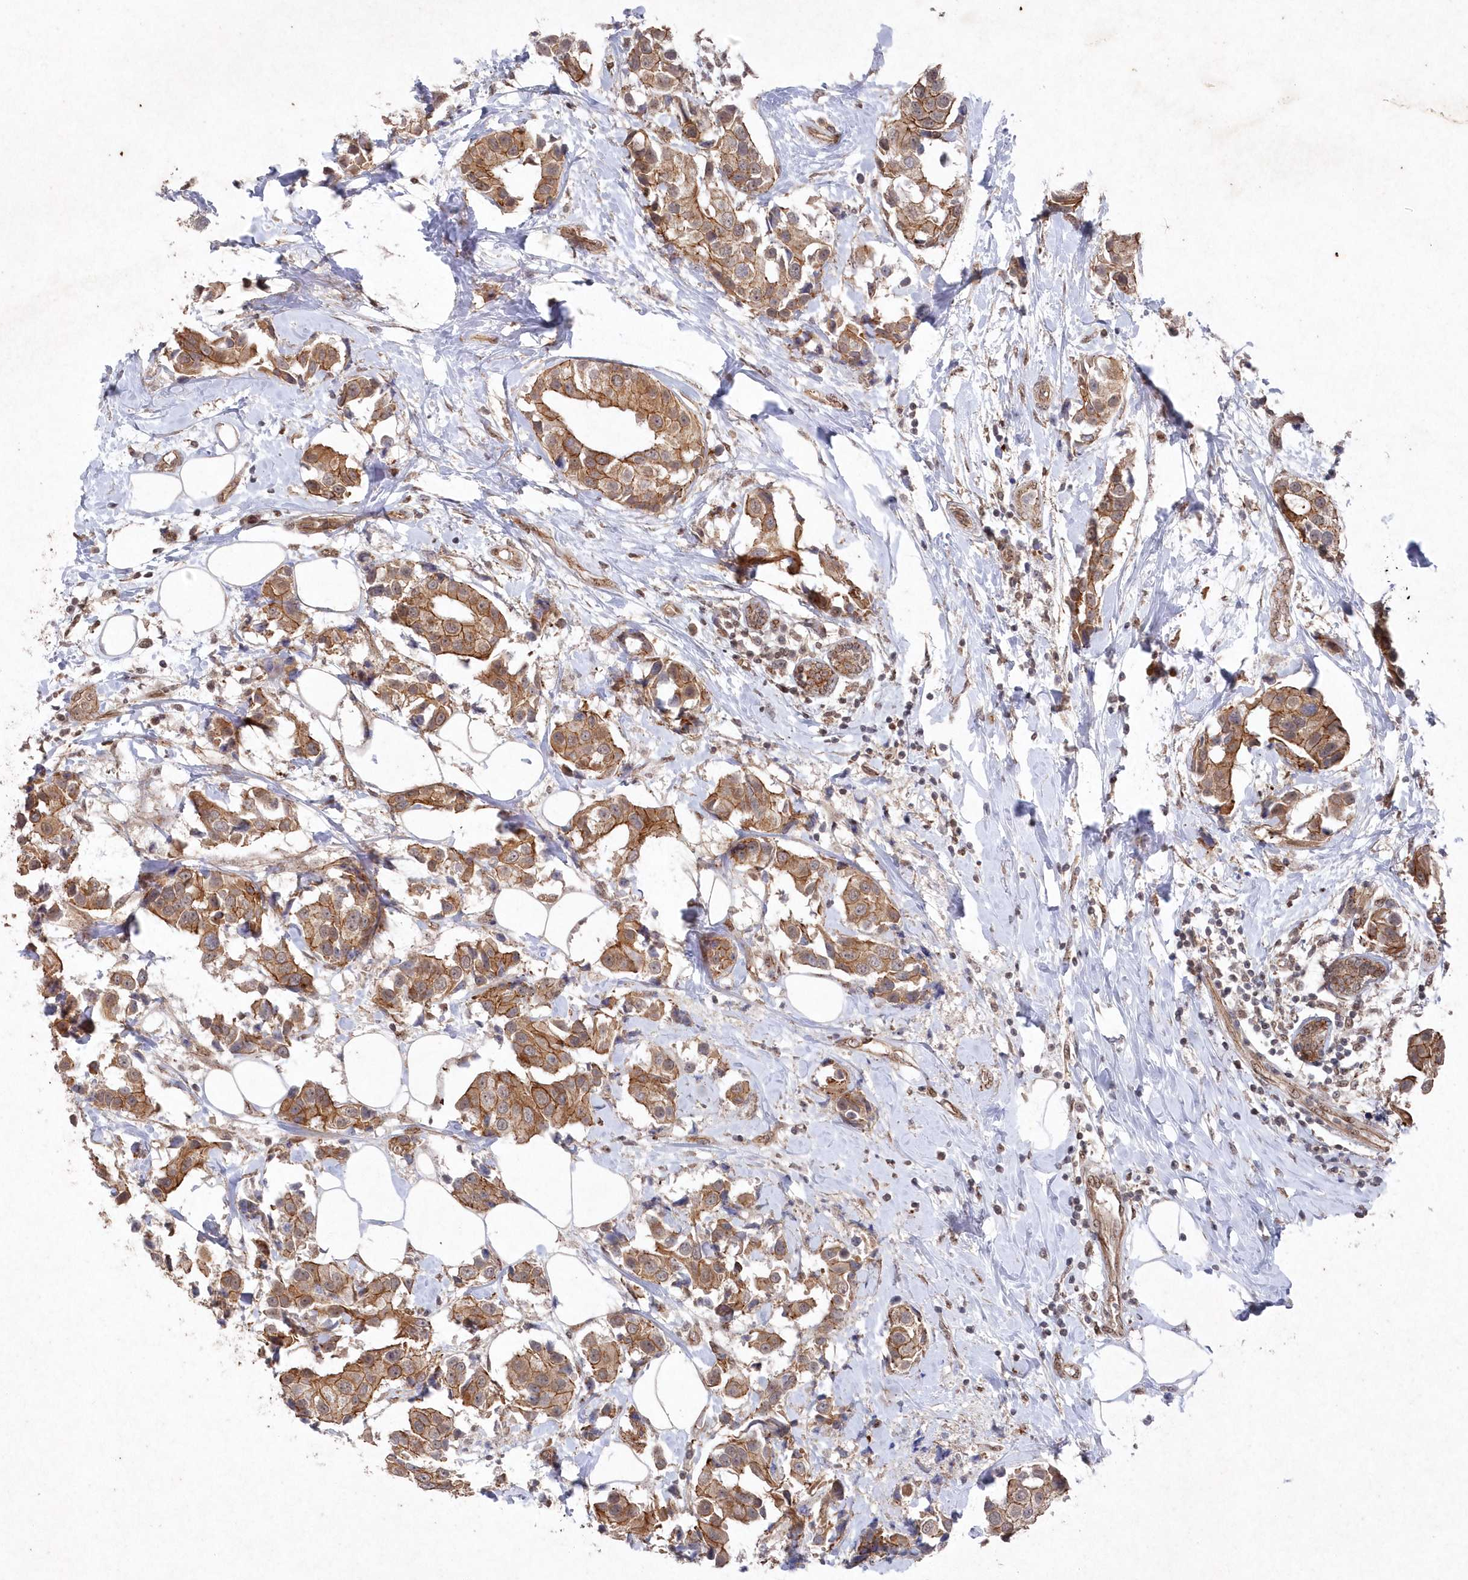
{"staining": {"intensity": "strong", "quantity": ">75%", "location": "cytoplasmic/membranous"}, "tissue": "breast cancer", "cell_type": "Tumor cells", "image_type": "cancer", "snomed": [{"axis": "morphology", "description": "Normal tissue, NOS"}, {"axis": "morphology", "description": "Duct carcinoma"}, {"axis": "topography", "description": "Breast"}], "caption": "Approximately >75% of tumor cells in human breast cancer (invasive ductal carcinoma) demonstrate strong cytoplasmic/membranous protein staining as visualized by brown immunohistochemical staining.", "gene": "VSIG2", "patient": {"sex": "female", "age": 39}}